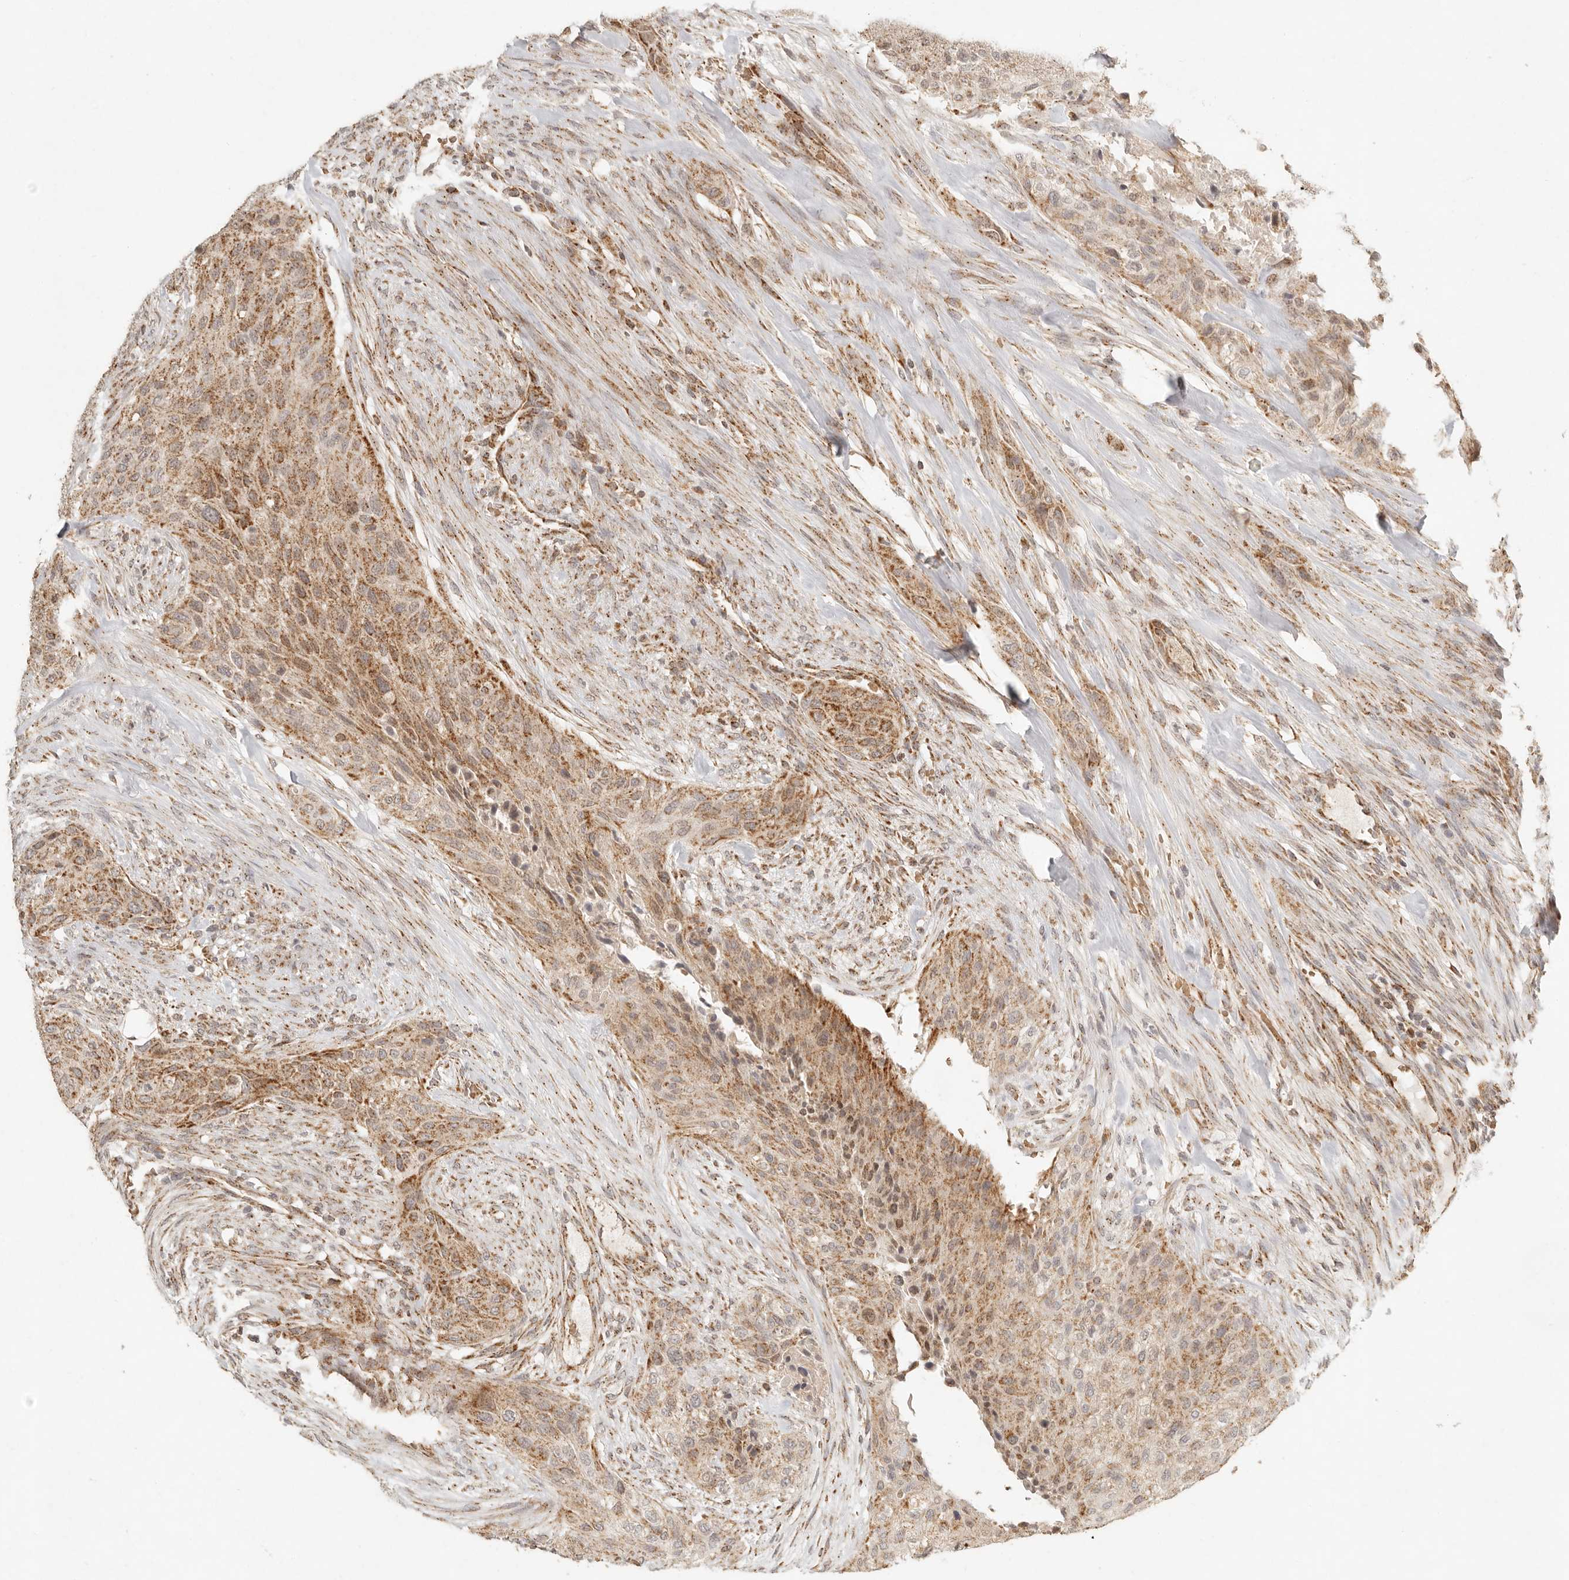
{"staining": {"intensity": "moderate", "quantity": ">75%", "location": "cytoplasmic/membranous"}, "tissue": "urothelial cancer", "cell_type": "Tumor cells", "image_type": "cancer", "snomed": [{"axis": "morphology", "description": "Urothelial carcinoma, High grade"}, {"axis": "topography", "description": "Urinary bladder"}], "caption": "A high-resolution image shows immunohistochemistry (IHC) staining of high-grade urothelial carcinoma, which displays moderate cytoplasmic/membranous positivity in about >75% of tumor cells.", "gene": "MRPL55", "patient": {"sex": "male", "age": 35}}